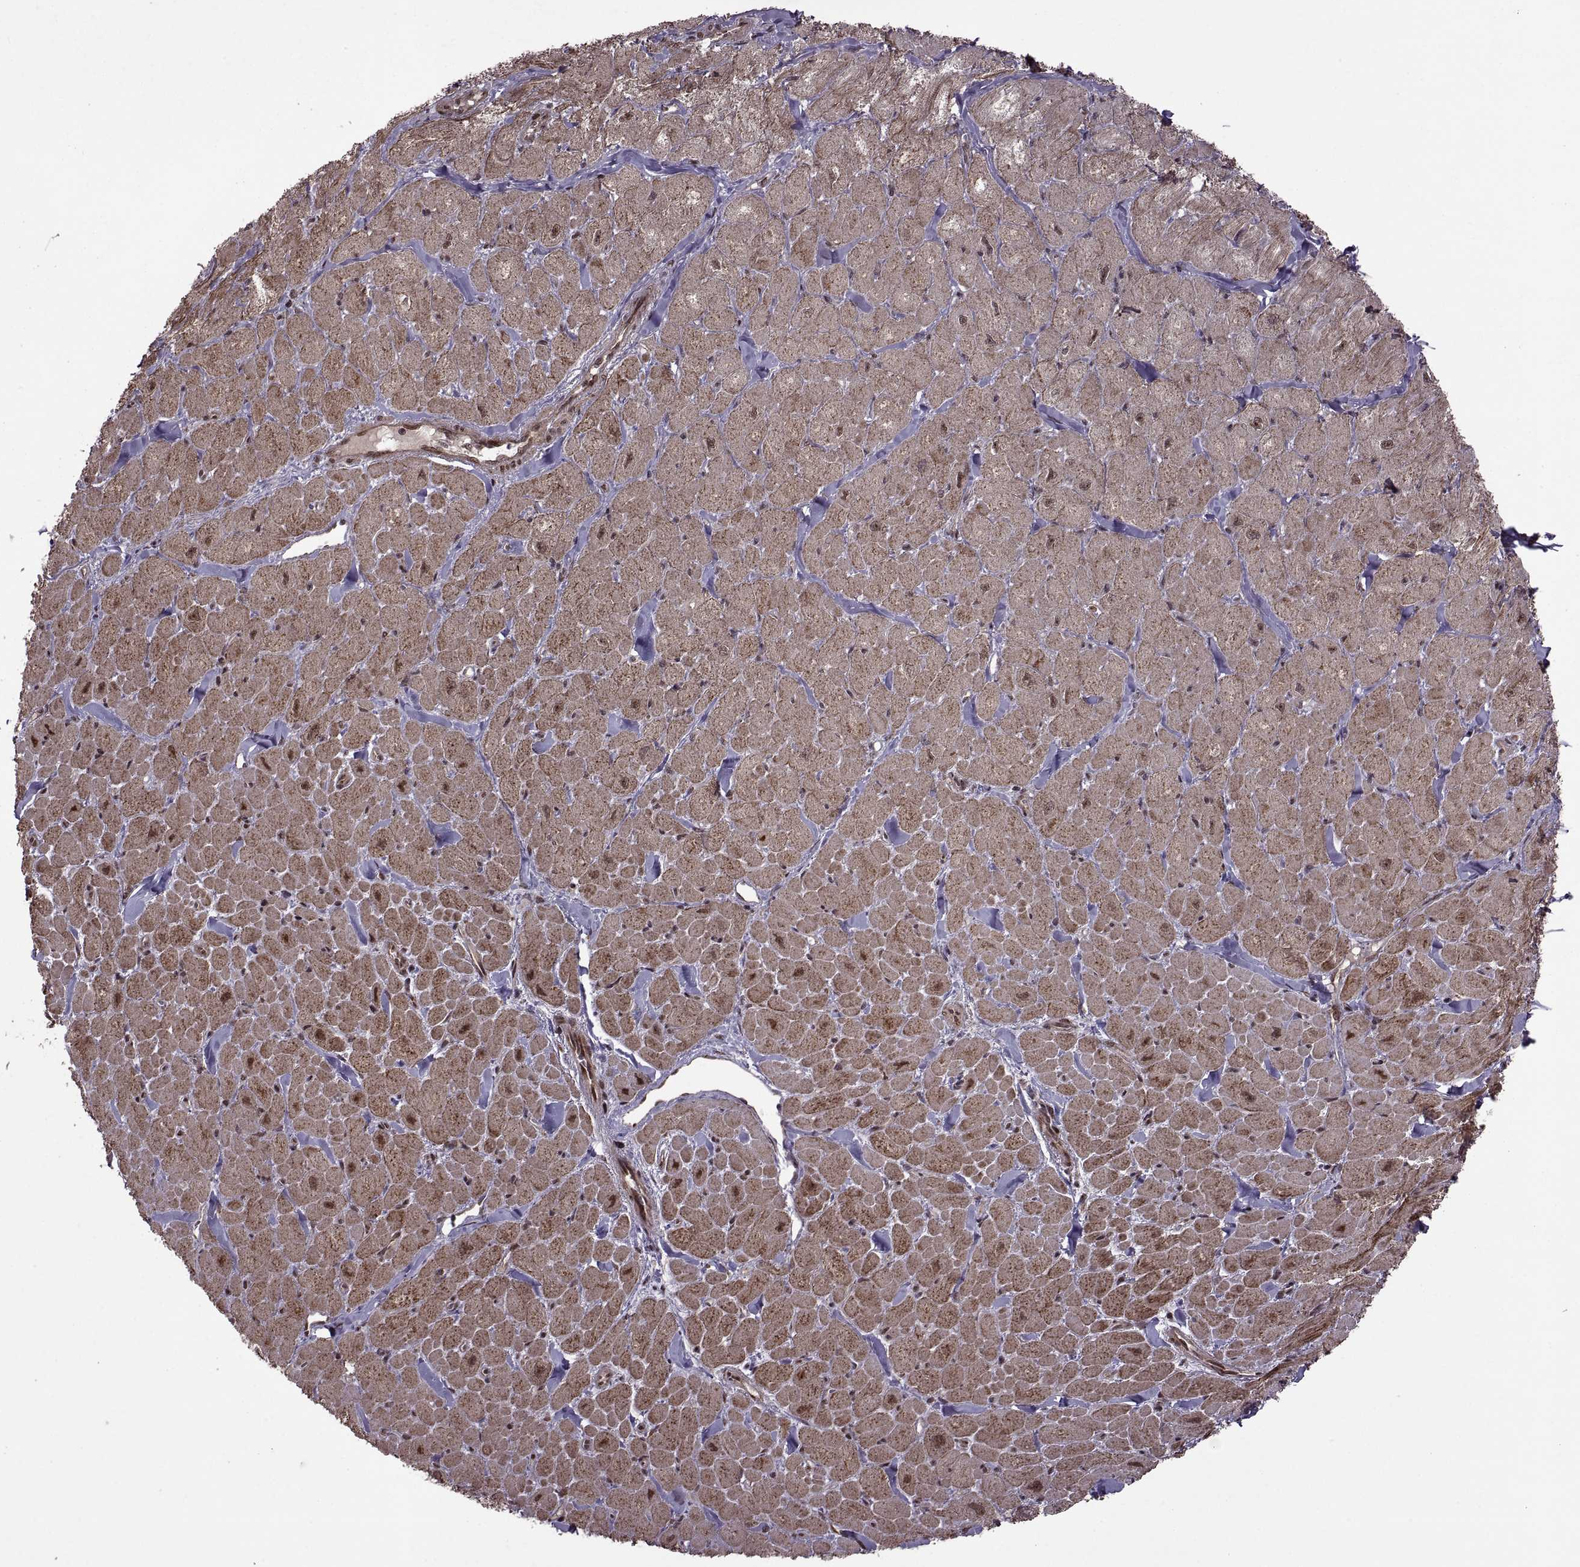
{"staining": {"intensity": "moderate", "quantity": ">75%", "location": "cytoplasmic/membranous"}, "tissue": "heart muscle", "cell_type": "Cardiomyocytes", "image_type": "normal", "snomed": [{"axis": "morphology", "description": "Normal tissue, NOS"}, {"axis": "topography", "description": "Heart"}], "caption": "The image exhibits immunohistochemical staining of benign heart muscle. There is moderate cytoplasmic/membranous staining is appreciated in approximately >75% of cardiomyocytes.", "gene": "PTOV1", "patient": {"sex": "male", "age": 60}}